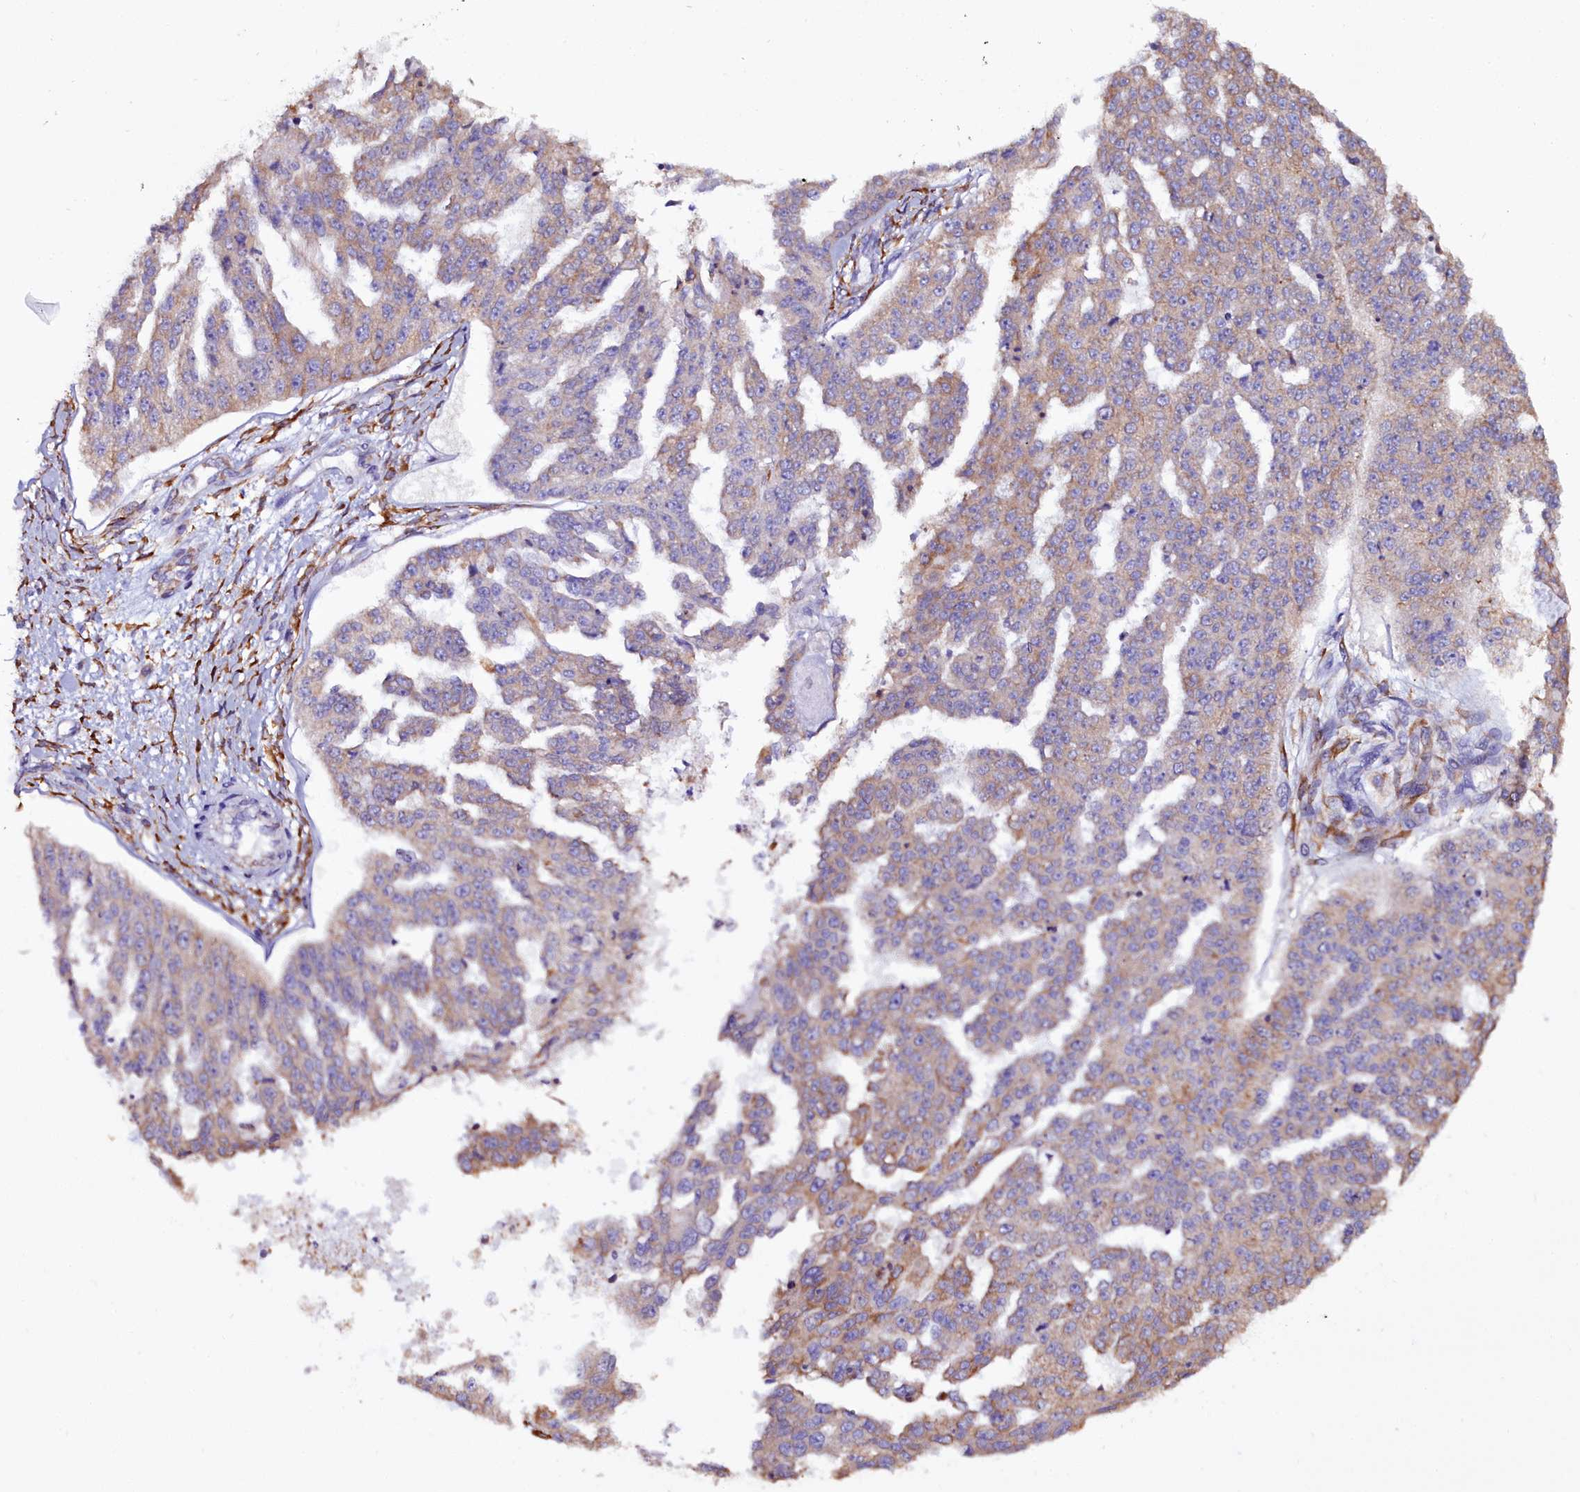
{"staining": {"intensity": "weak", "quantity": ">75%", "location": "cytoplasmic/membranous"}, "tissue": "ovarian cancer", "cell_type": "Tumor cells", "image_type": "cancer", "snomed": [{"axis": "morphology", "description": "Cystadenocarcinoma, serous, NOS"}, {"axis": "topography", "description": "Ovary"}], "caption": "This is an image of immunohistochemistry (IHC) staining of serous cystadenocarcinoma (ovarian), which shows weak expression in the cytoplasmic/membranous of tumor cells.", "gene": "TXNDC5", "patient": {"sex": "female", "age": 58}}